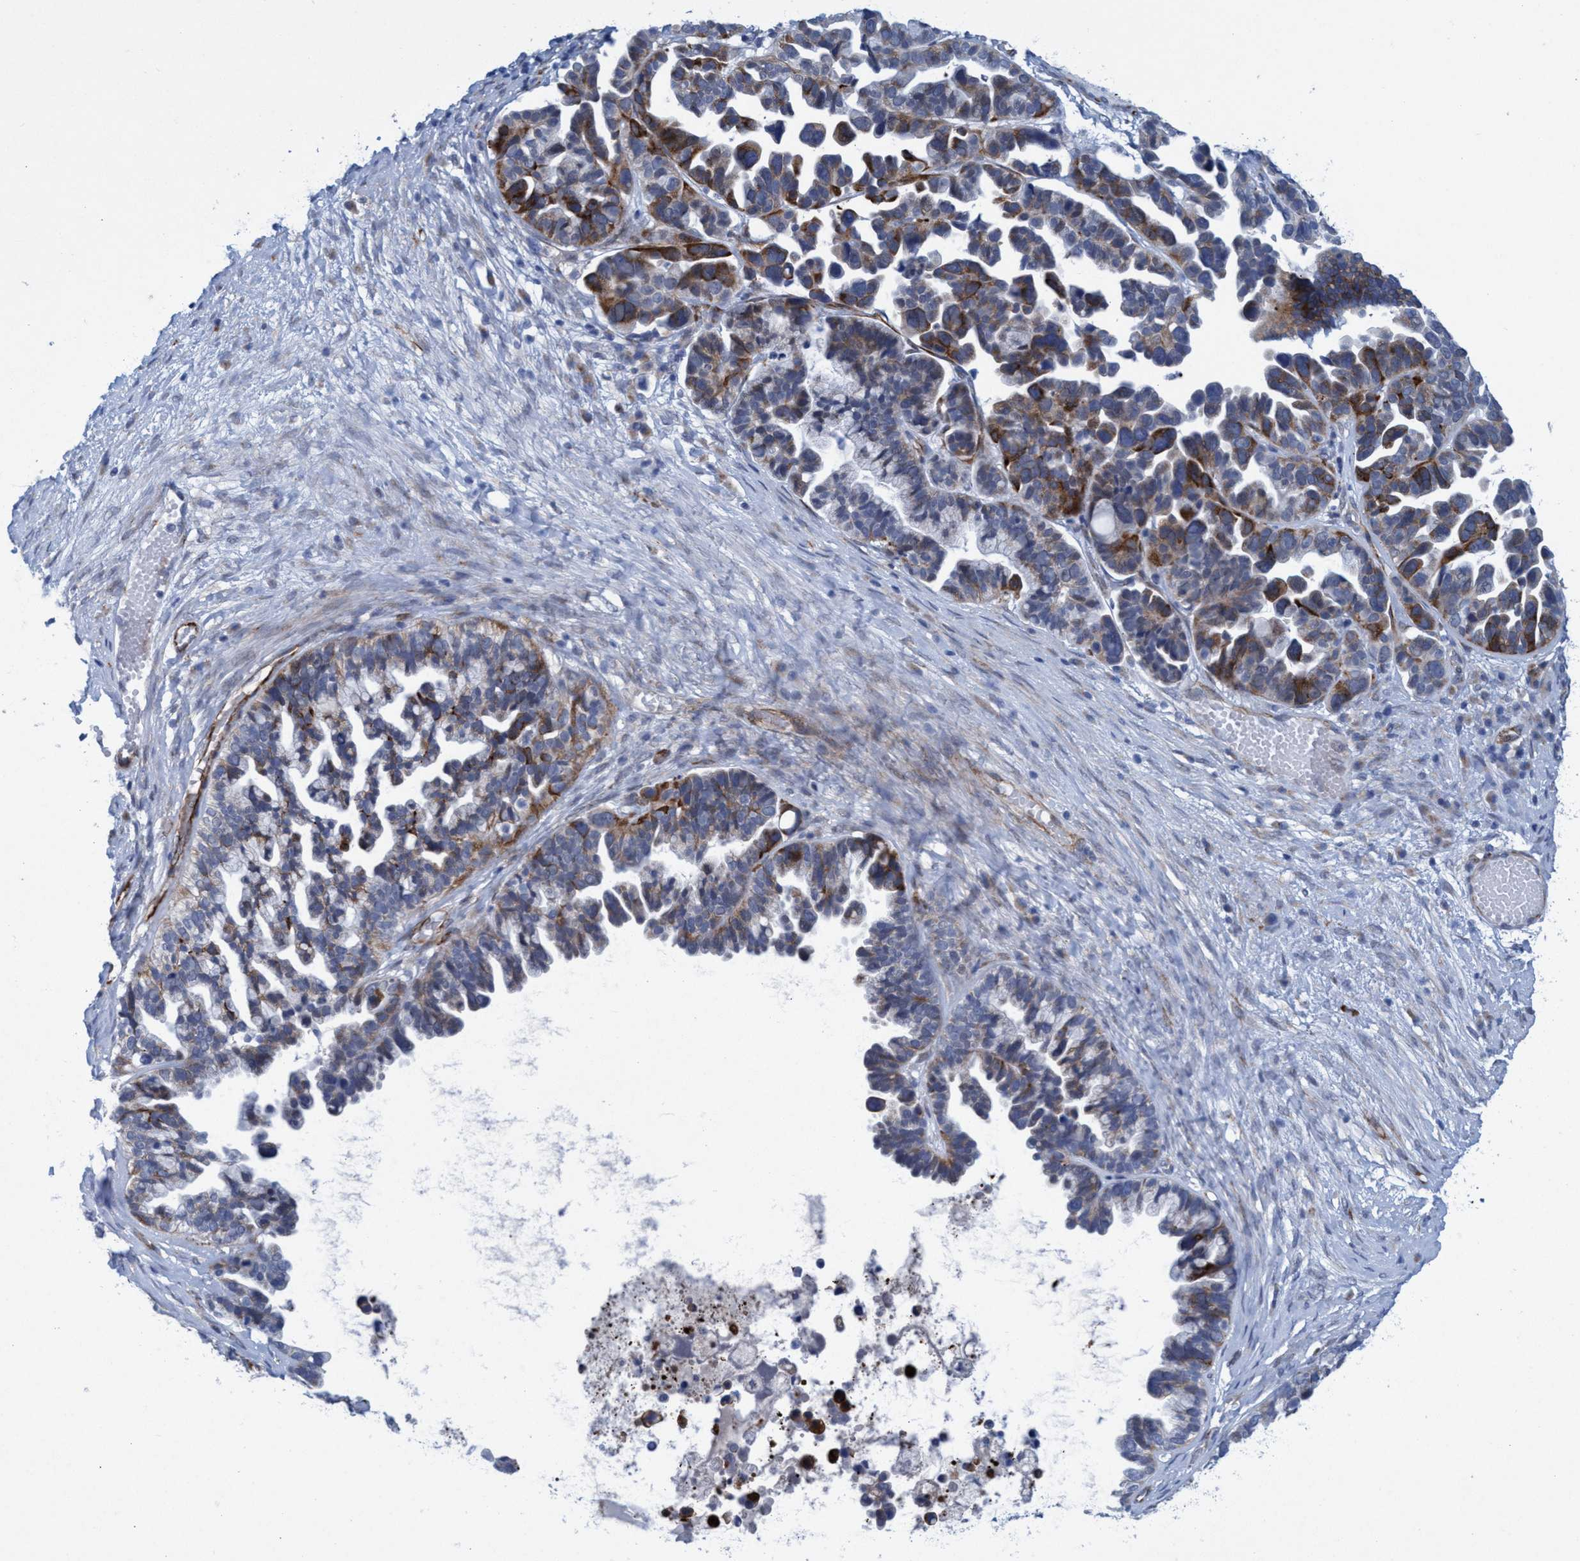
{"staining": {"intensity": "strong", "quantity": "25%-75%", "location": "cytoplasmic/membranous"}, "tissue": "ovarian cancer", "cell_type": "Tumor cells", "image_type": "cancer", "snomed": [{"axis": "morphology", "description": "Cystadenocarcinoma, serous, NOS"}, {"axis": "topography", "description": "Ovary"}], "caption": "Ovarian cancer stained with a brown dye shows strong cytoplasmic/membranous positive expression in approximately 25%-75% of tumor cells.", "gene": "SLC43A2", "patient": {"sex": "female", "age": 56}}